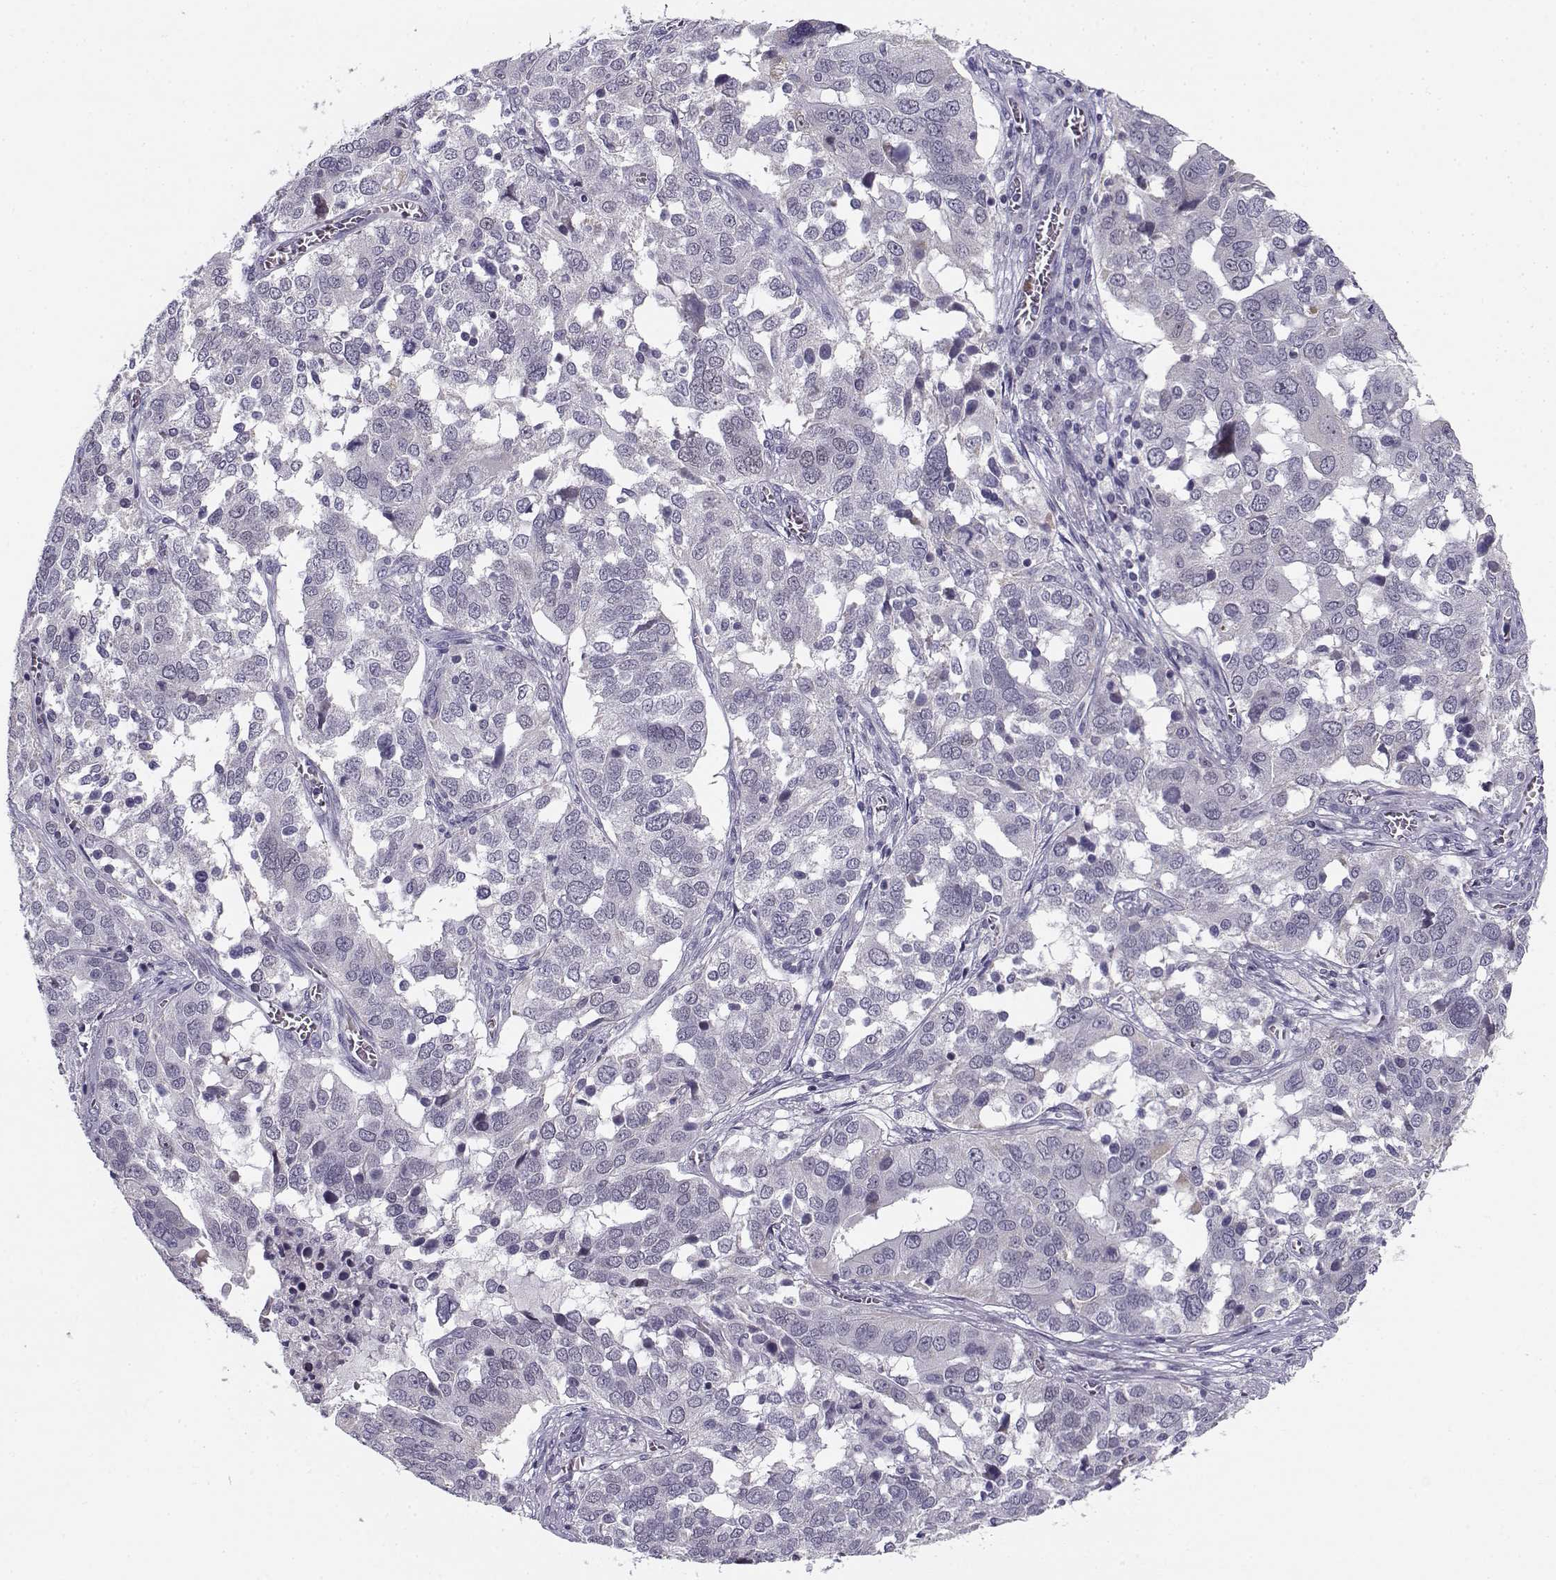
{"staining": {"intensity": "negative", "quantity": "none", "location": "none"}, "tissue": "ovarian cancer", "cell_type": "Tumor cells", "image_type": "cancer", "snomed": [{"axis": "morphology", "description": "Carcinoma, endometroid"}, {"axis": "topography", "description": "Soft tissue"}, {"axis": "topography", "description": "Ovary"}], "caption": "An image of ovarian endometroid carcinoma stained for a protein displays no brown staining in tumor cells.", "gene": "DDX25", "patient": {"sex": "female", "age": 52}}